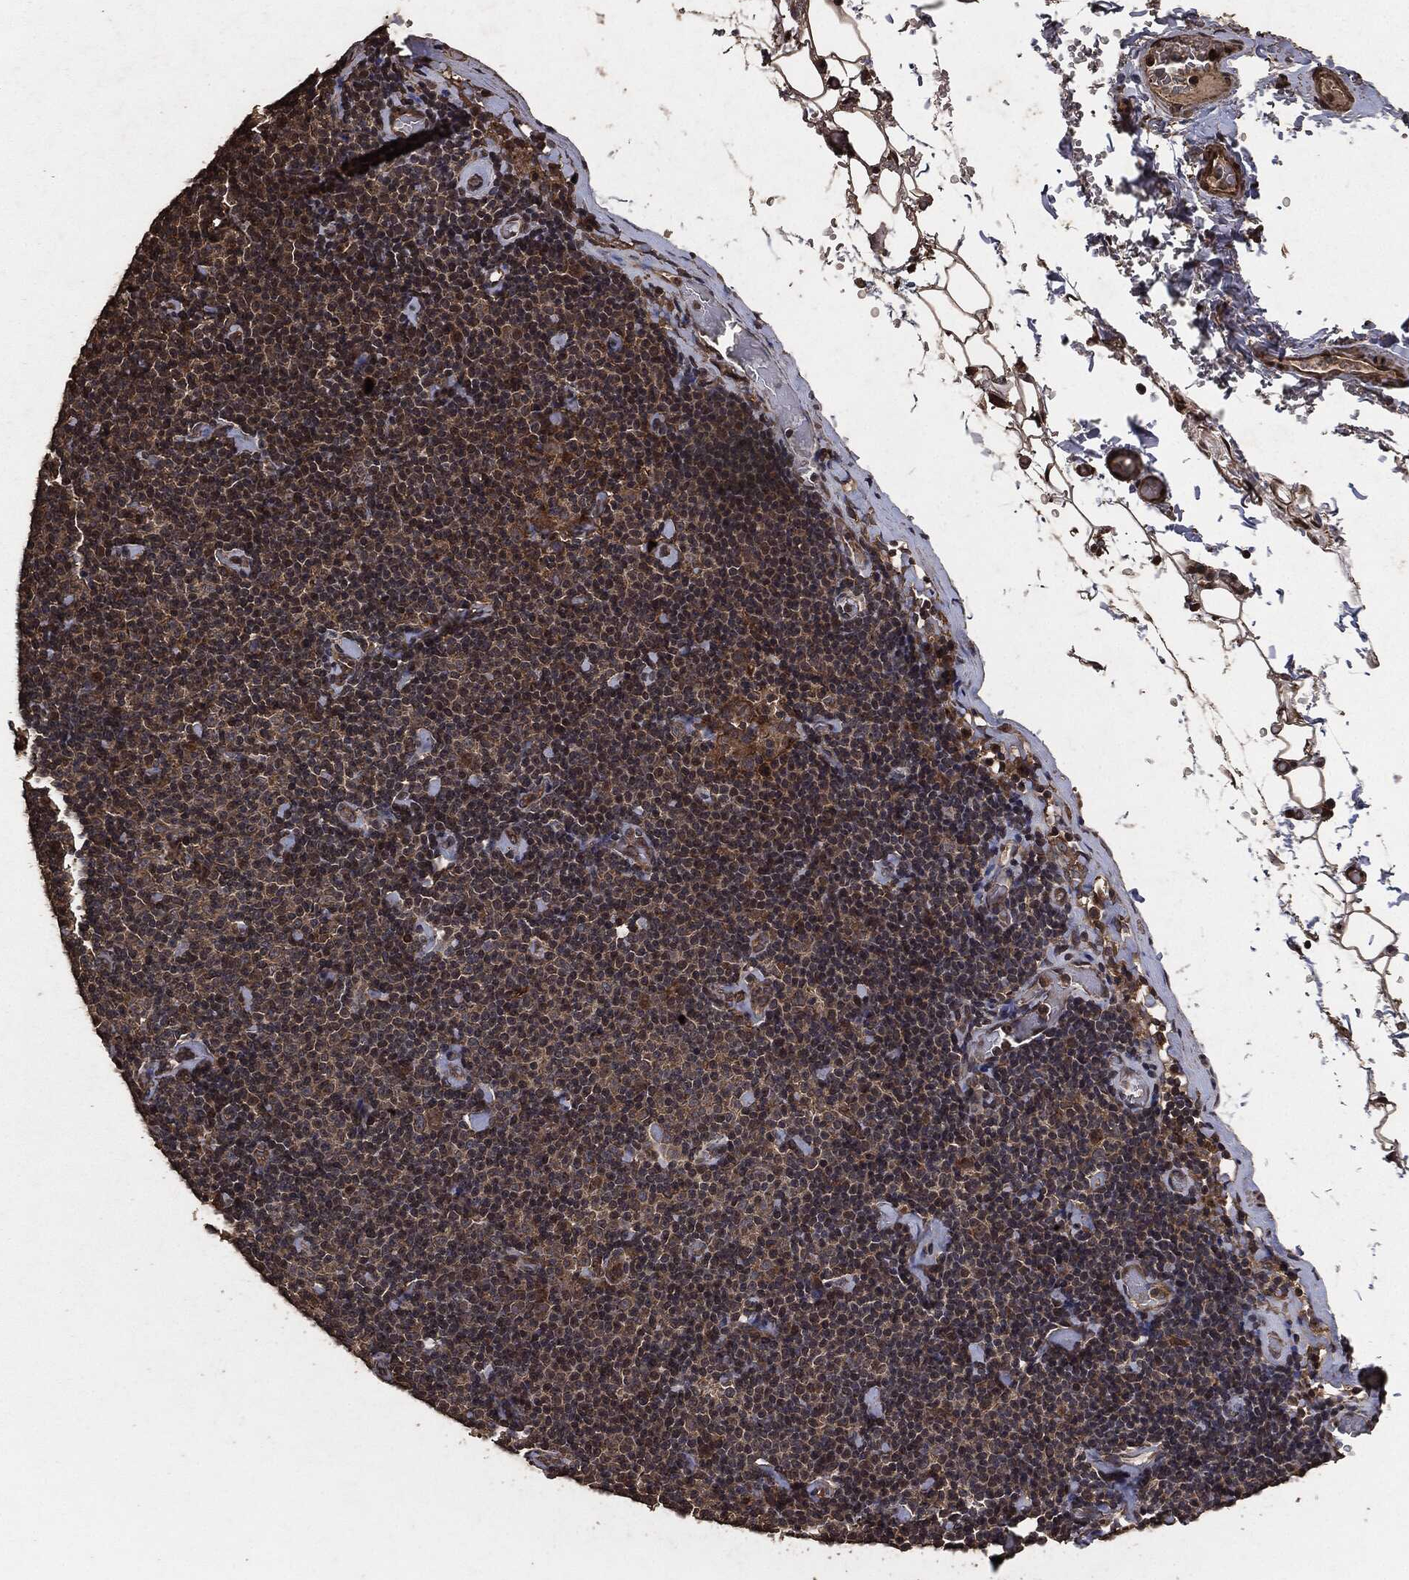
{"staining": {"intensity": "weak", "quantity": "25%-75%", "location": "cytoplasmic/membranous"}, "tissue": "lymphoma", "cell_type": "Tumor cells", "image_type": "cancer", "snomed": [{"axis": "morphology", "description": "Malignant lymphoma, non-Hodgkin's type, Low grade"}, {"axis": "topography", "description": "Lymph node"}], "caption": "Human malignant lymphoma, non-Hodgkin's type (low-grade) stained for a protein (brown) reveals weak cytoplasmic/membranous positive staining in approximately 25%-75% of tumor cells.", "gene": "AKT1S1", "patient": {"sex": "male", "age": 81}}